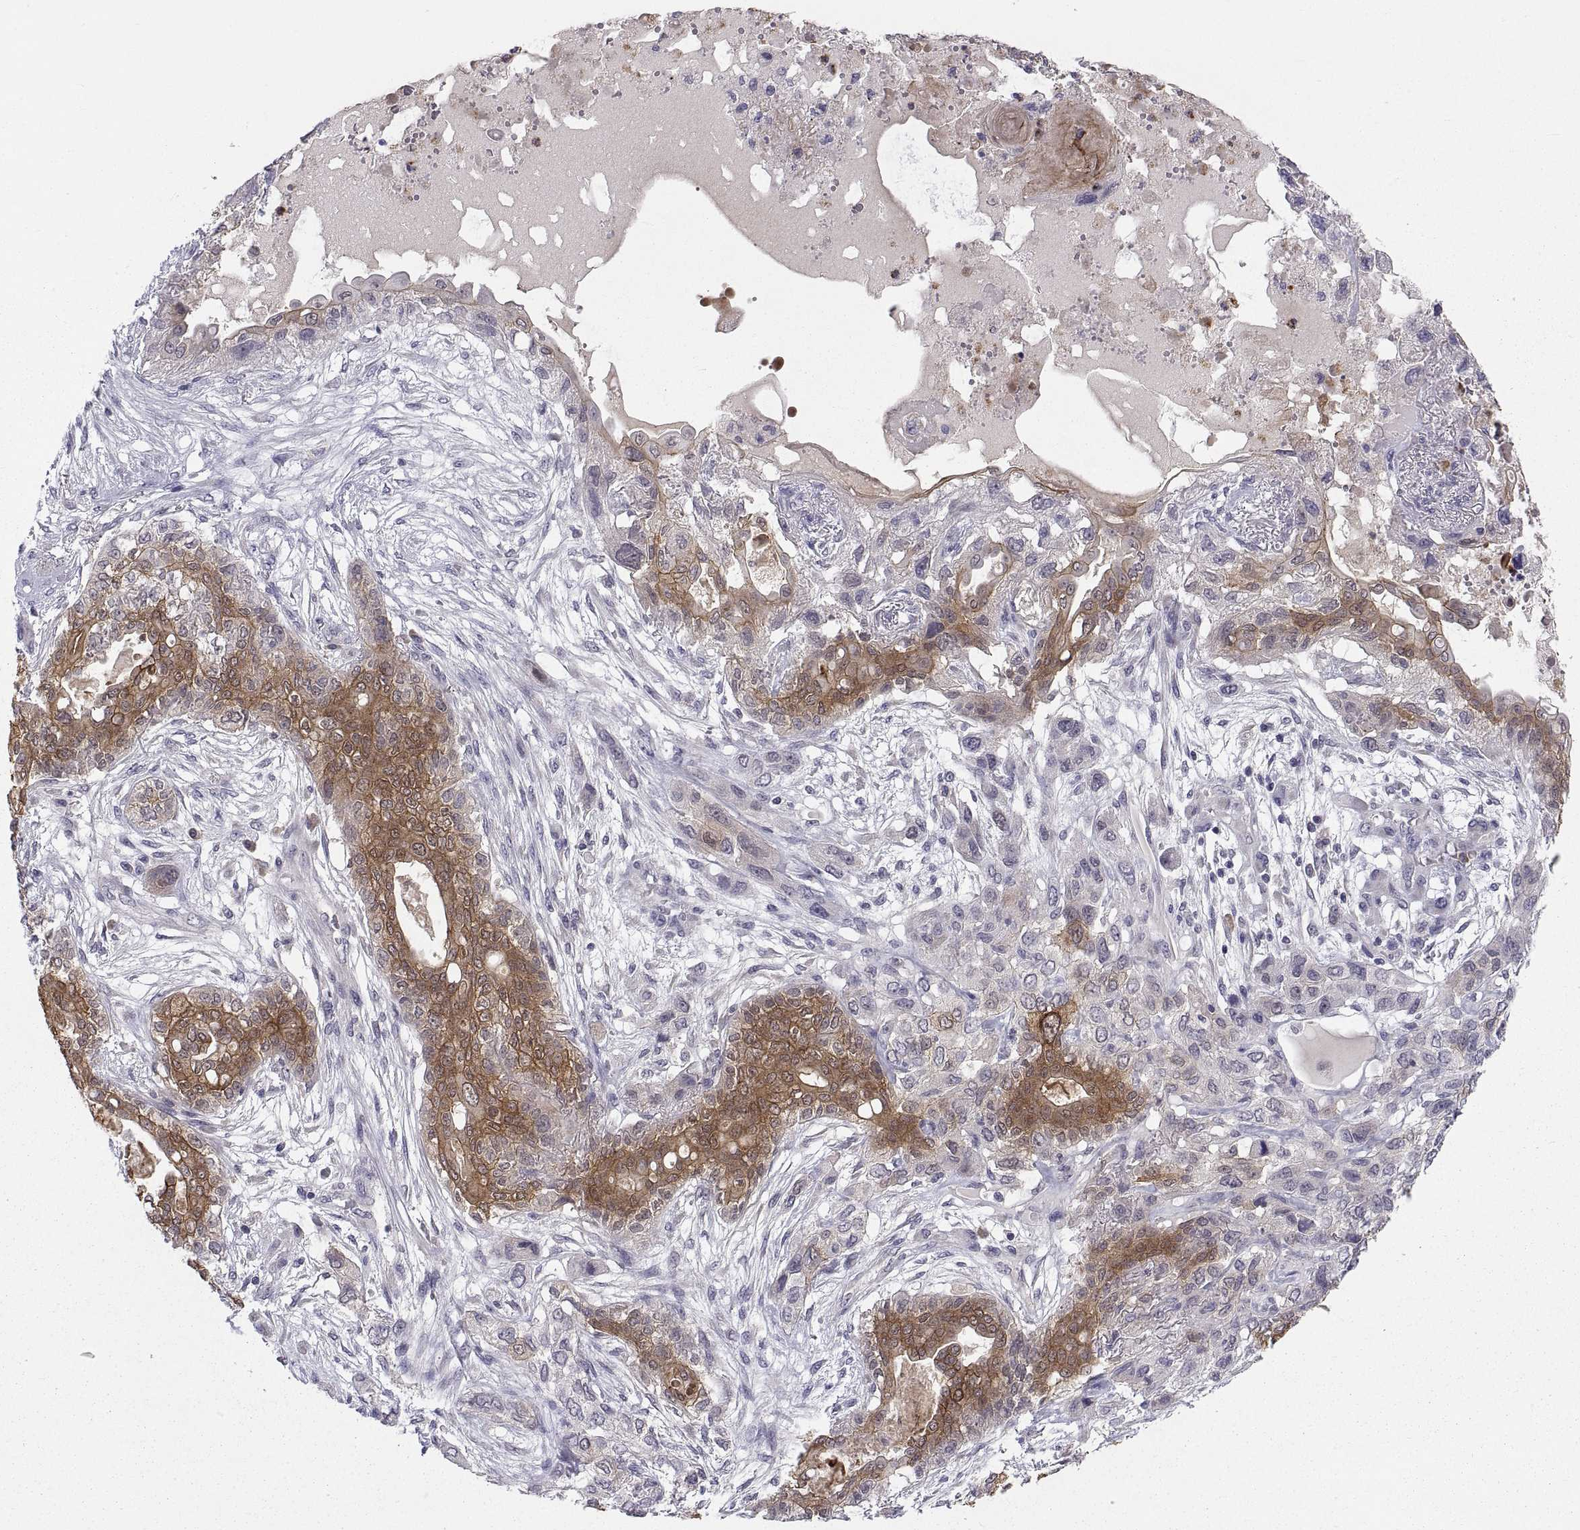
{"staining": {"intensity": "strong", "quantity": ">75%", "location": "cytoplasmic/membranous"}, "tissue": "lung cancer", "cell_type": "Tumor cells", "image_type": "cancer", "snomed": [{"axis": "morphology", "description": "Squamous cell carcinoma, NOS"}, {"axis": "topography", "description": "Lung"}], "caption": "Human lung cancer stained with a brown dye exhibits strong cytoplasmic/membranous positive expression in approximately >75% of tumor cells.", "gene": "PKP1", "patient": {"sex": "female", "age": 70}}